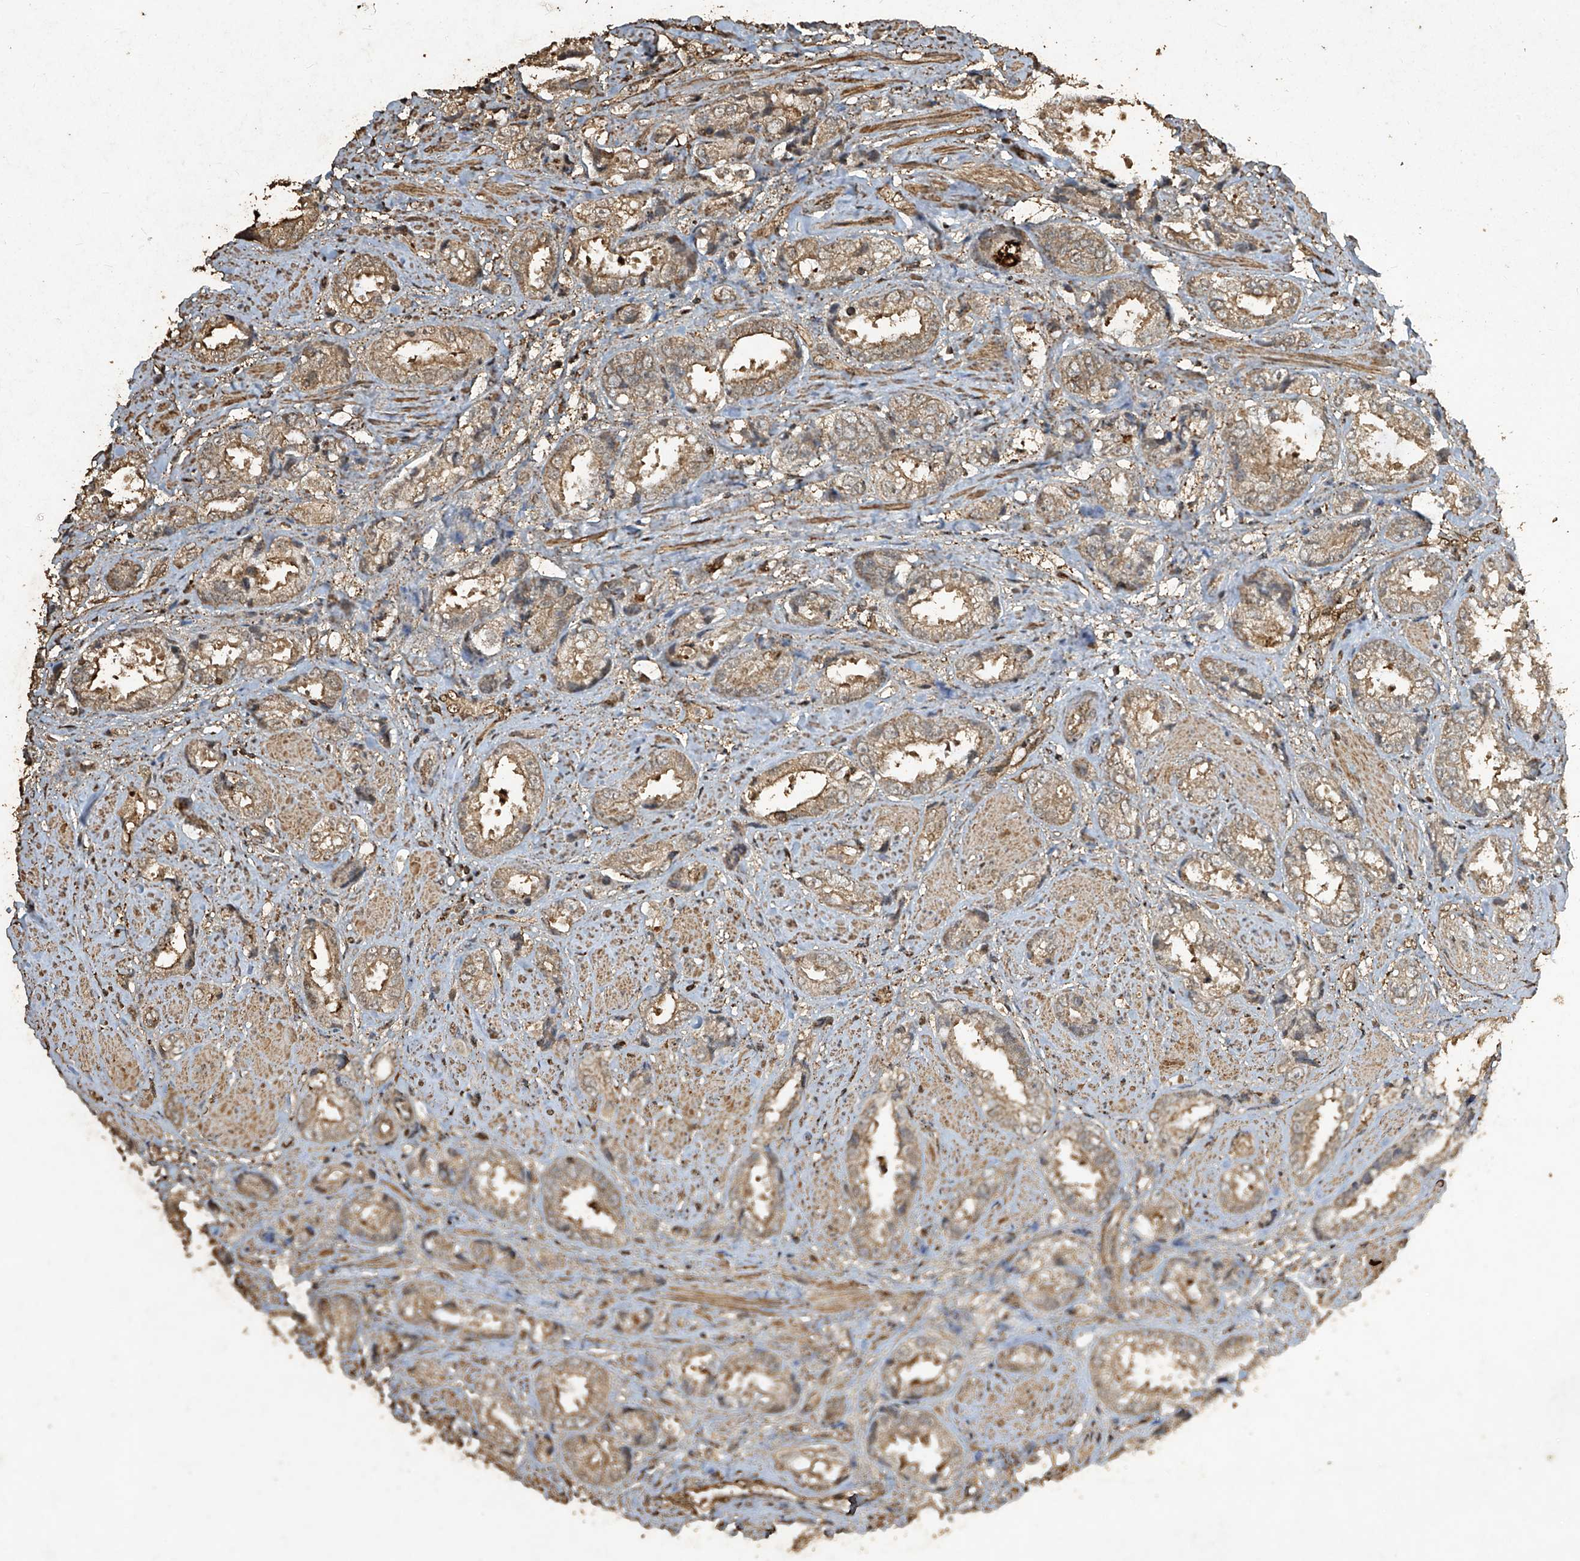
{"staining": {"intensity": "moderate", "quantity": "<25%", "location": "cytoplasmic/membranous"}, "tissue": "prostate cancer", "cell_type": "Tumor cells", "image_type": "cancer", "snomed": [{"axis": "morphology", "description": "Adenocarcinoma, High grade"}, {"axis": "topography", "description": "Prostate"}], "caption": "There is low levels of moderate cytoplasmic/membranous staining in tumor cells of prostate high-grade adenocarcinoma, as demonstrated by immunohistochemical staining (brown color).", "gene": "ERBB3", "patient": {"sex": "male", "age": 61}}